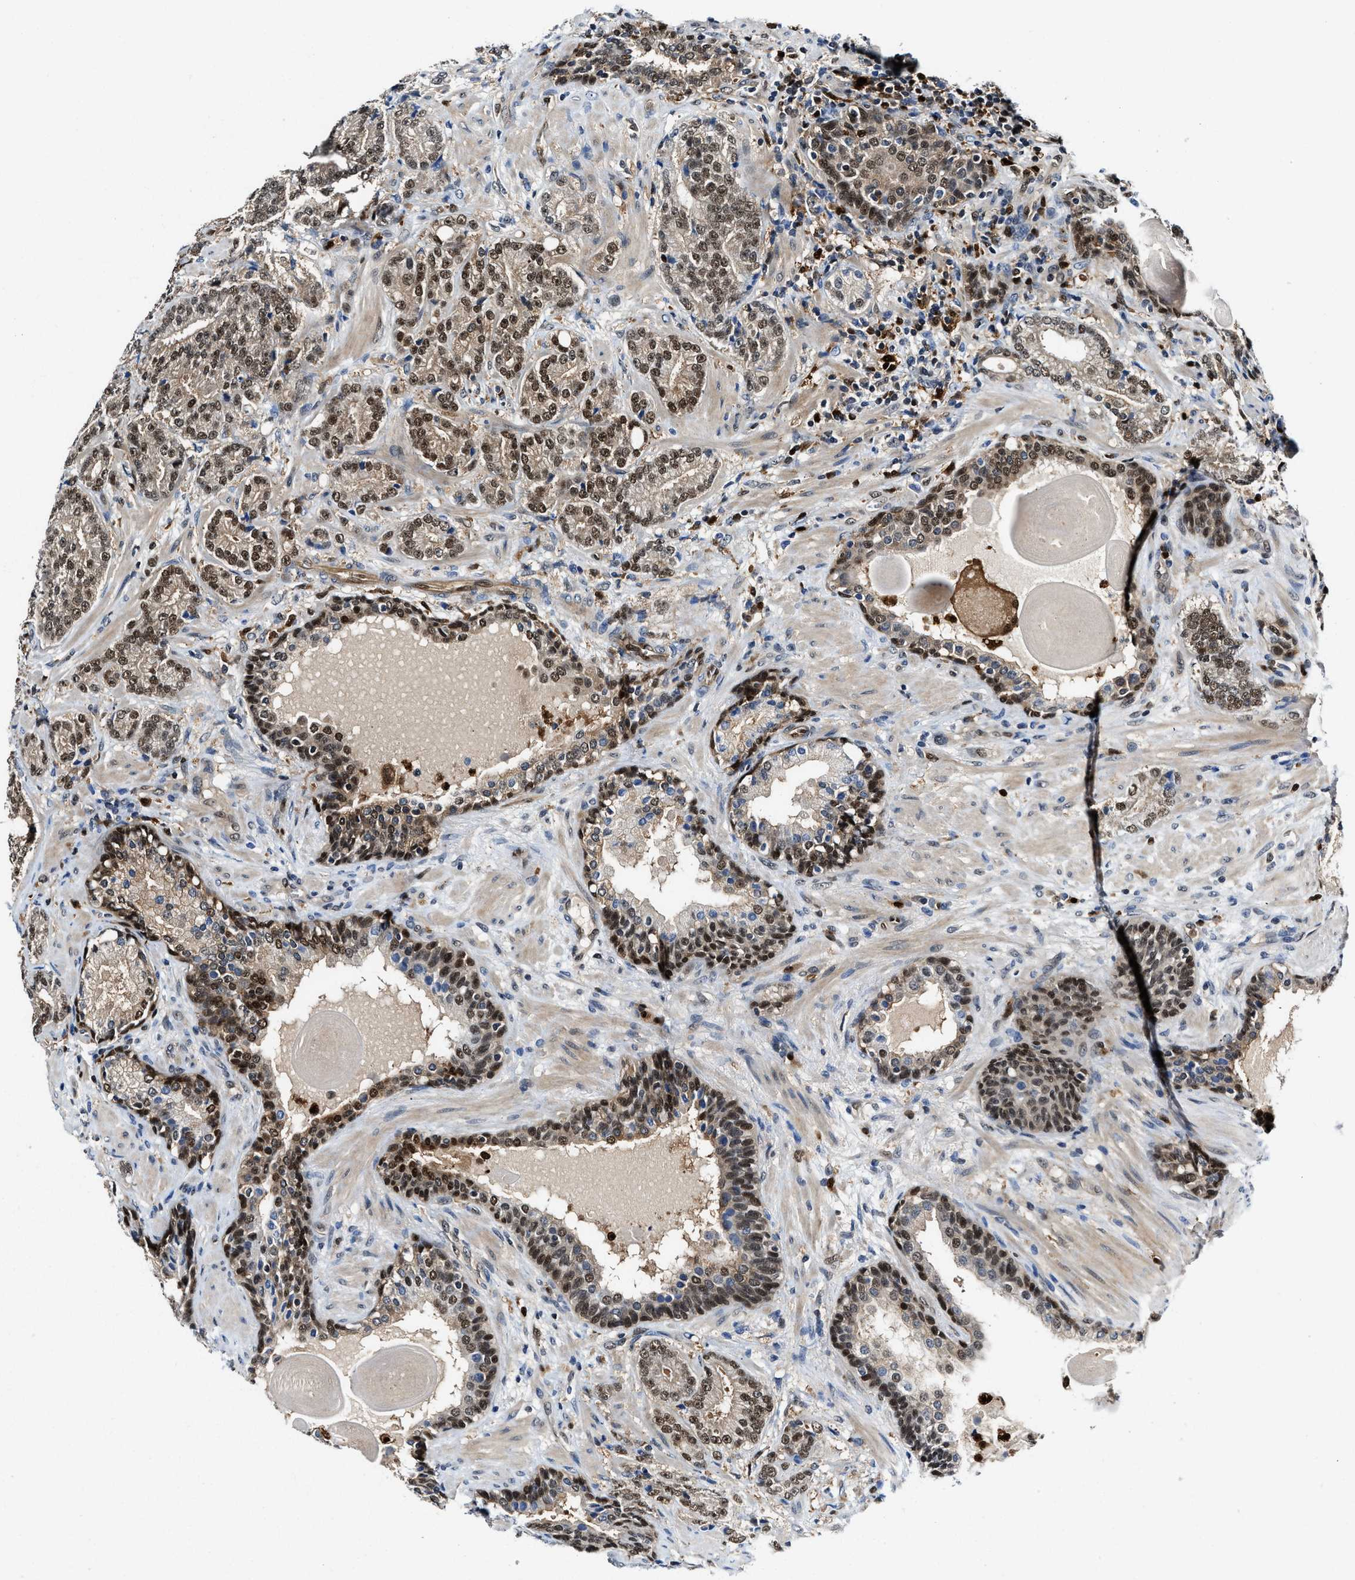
{"staining": {"intensity": "strong", "quantity": ">75%", "location": "nuclear"}, "tissue": "prostate cancer", "cell_type": "Tumor cells", "image_type": "cancer", "snomed": [{"axis": "morphology", "description": "Adenocarcinoma, High grade"}, {"axis": "topography", "description": "Prostate"}], "caption": "About >75% of tumor cells in human prostate cancer (high-grade adenocarcinoma) reveal strong nuclear protein staining as visualized by brown immunohistochemical staining.", "gene": "LTA4H", "patient": {"sex": "male", "age": 61}}